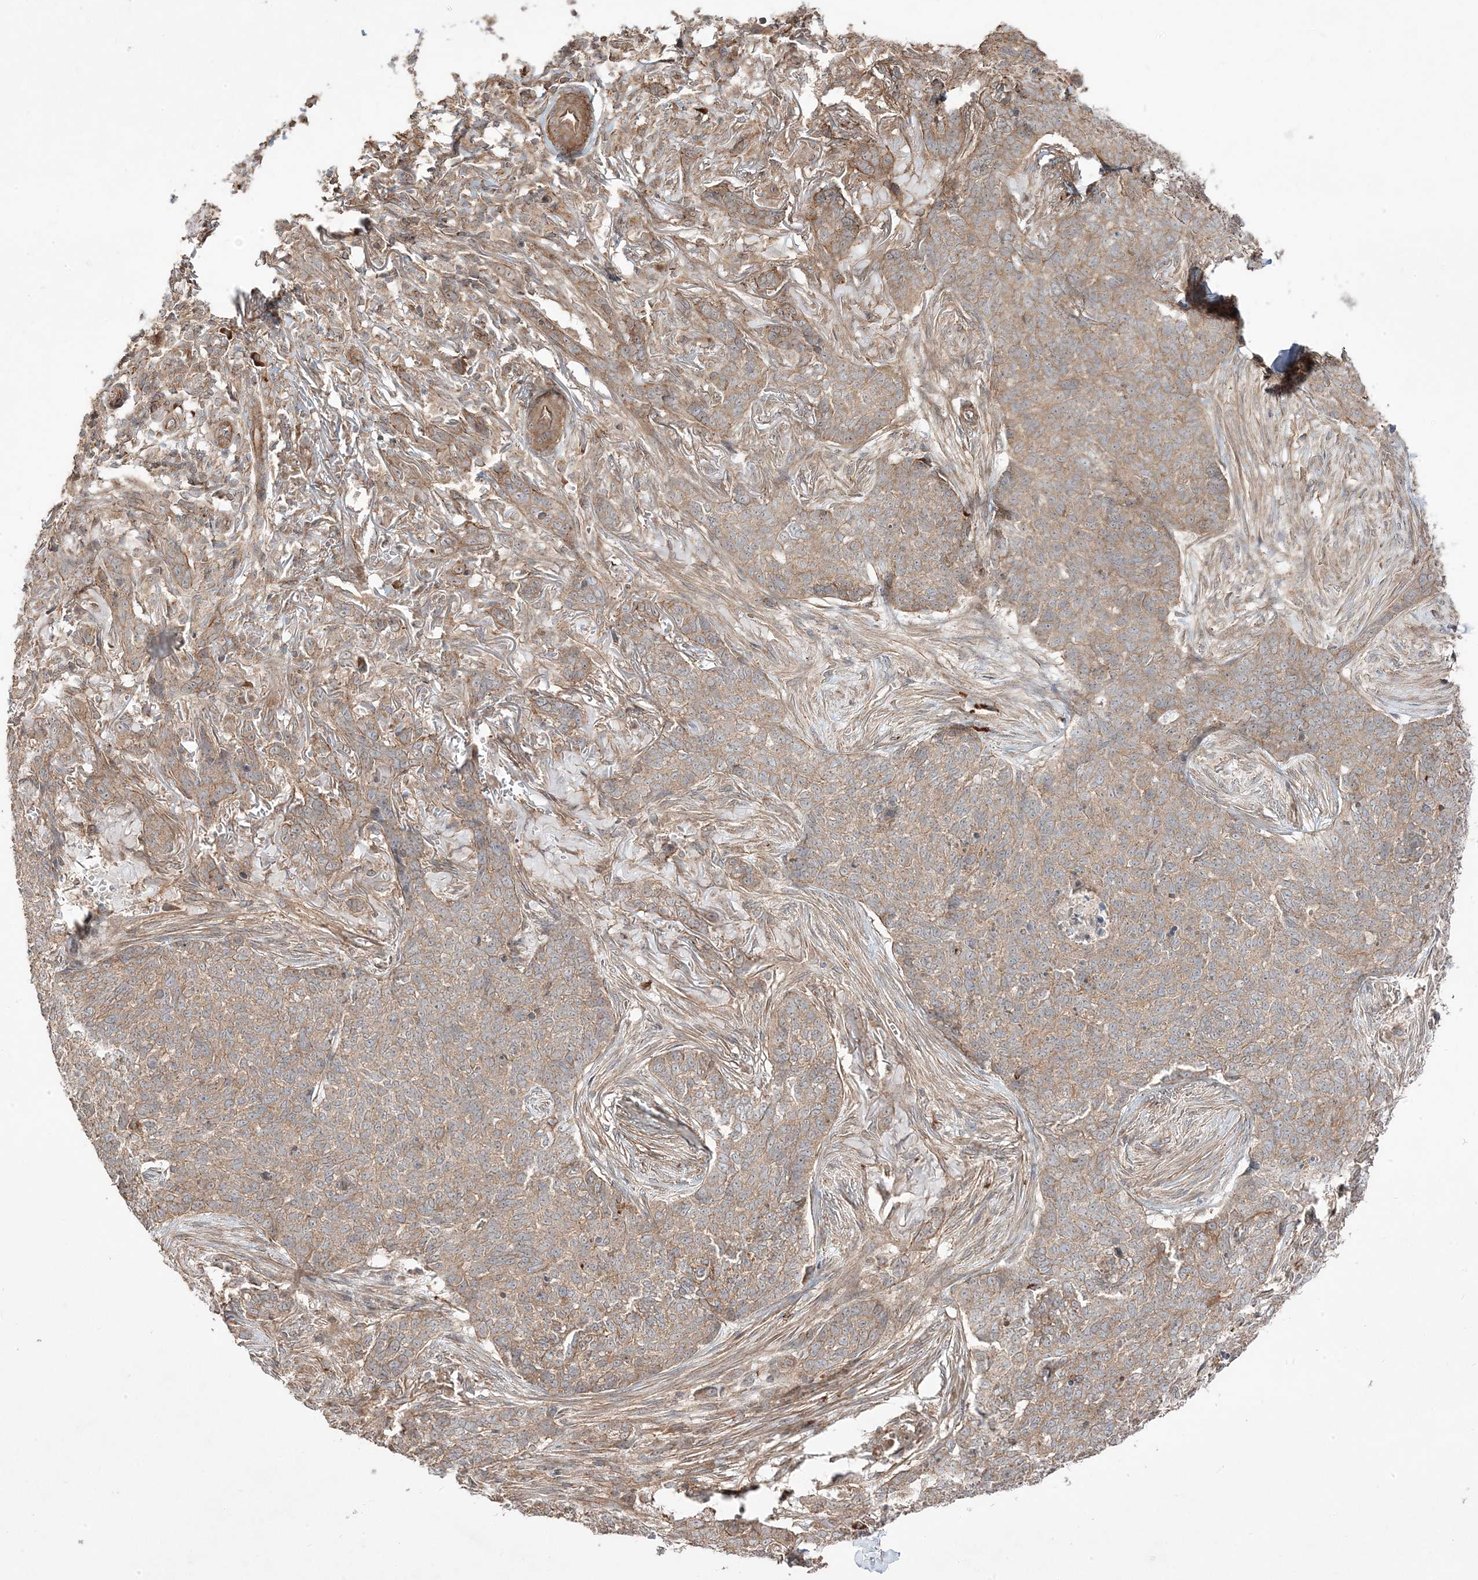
{"staining": {"intensity": "moderate", "quantity": ">75%", "location": "cytoplasmic/membranous"}, "tissue": "skin cancer", "cell_type": "Tumor cells", "image_type": "cancer", "snomed": [{"axis": "morphology", "description": "Basal cell carcinoma"}, {"axis": "topography", "description": "Skin"}], "caption": "Immunohistochemistry (IHC) image of skin basal cell carcinoma stained for a protein (brown), which reveals medium levels of moderate cytoplasmic/membranous positivity in approximately >75% of tumor cells.", "gene": "CLUAP1", "patient": {"sex": "male", "age": 85}}